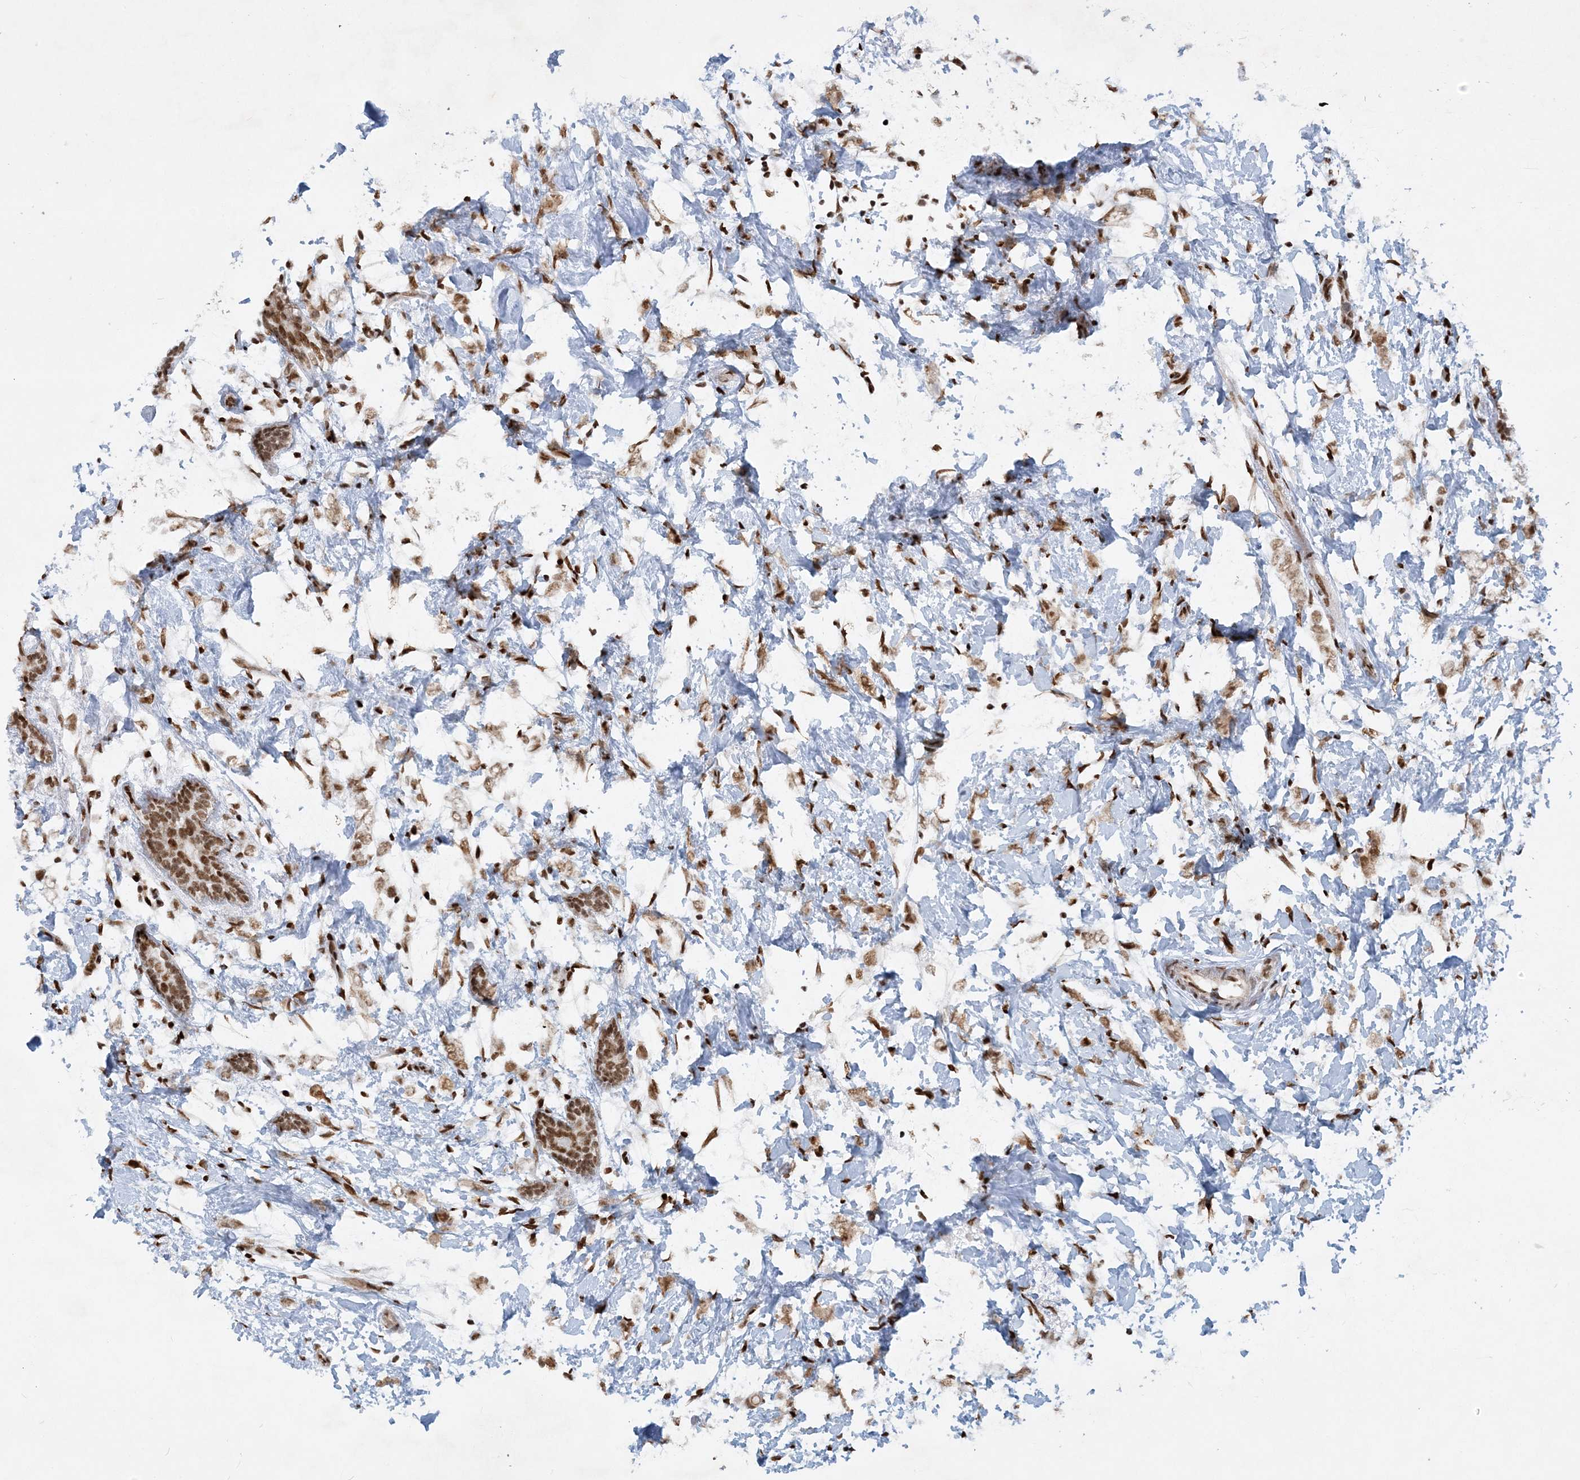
{"staining": {"intensity": "moderate", "quantity": ">75%", "location": "nuclear"}, "tissue": "breast cancer", "cell_type": "Tumor cells", "image_type": "cancer", "snomed": [{"axis": "morphology", "description": "Normal tissue, NOS"}, {"axis": "morphology", "description": "Lobular carcinoma"}, {"axis": "topography", "description": "Breast"}], "caption": "Immunohistochemistry (IHC) staining of lobular carcinoma (breast), which reveals medium levels of moderate nuclear staining in about >75% of tumor cells indicating moderate nuclear protein staining. The staining was performed using DAB (brown) for protein detection and nuclei were counterstained in hematoxylin (blue).", "gene": "DELE1", "patient": {"sex": "female", "age": 47}}